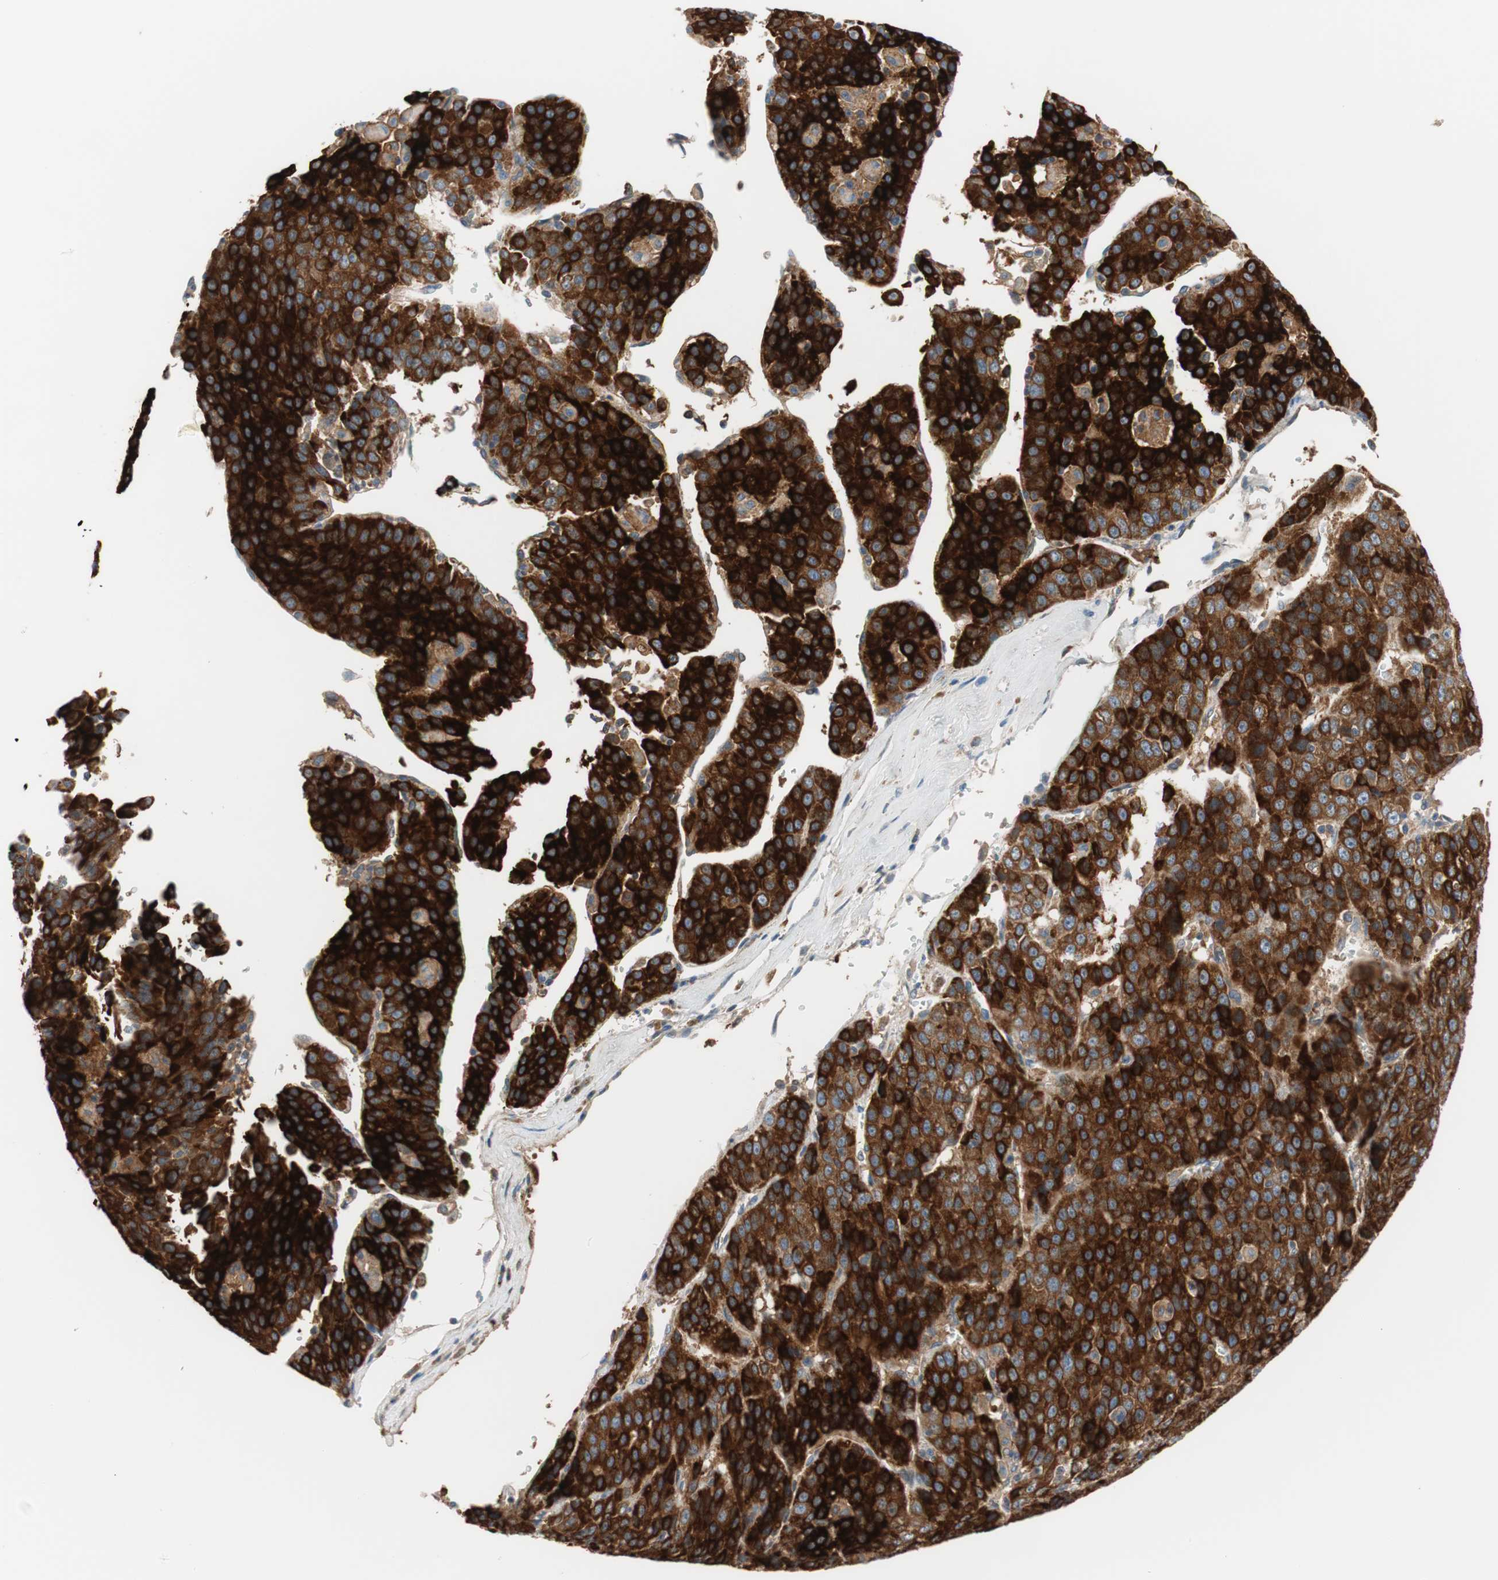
{"staining": {"intensity": "strong", "quantity": ">75%", "location": "cytoplasmic/membranous"}, "tissue": "liver cancer", "cell_type": "Tumor cells", "image_type": "cancer", "snomed": [{"axis": "morphology", "description": "Carcinoma, Hepatocellular, NOS"}, {"axis": "topography", "description": "Liver"}], "caption": "An immunohistochemistry (IHC) micrograph of tumor tissue is shown. Protein staining in brown highlights strong cytoplasmic/membranous positivity in liver cancer (hepatocellular carcinoma) within tumor cells.", "gene": "RBP4", "patient": {"sex": "female", "age": 53}}